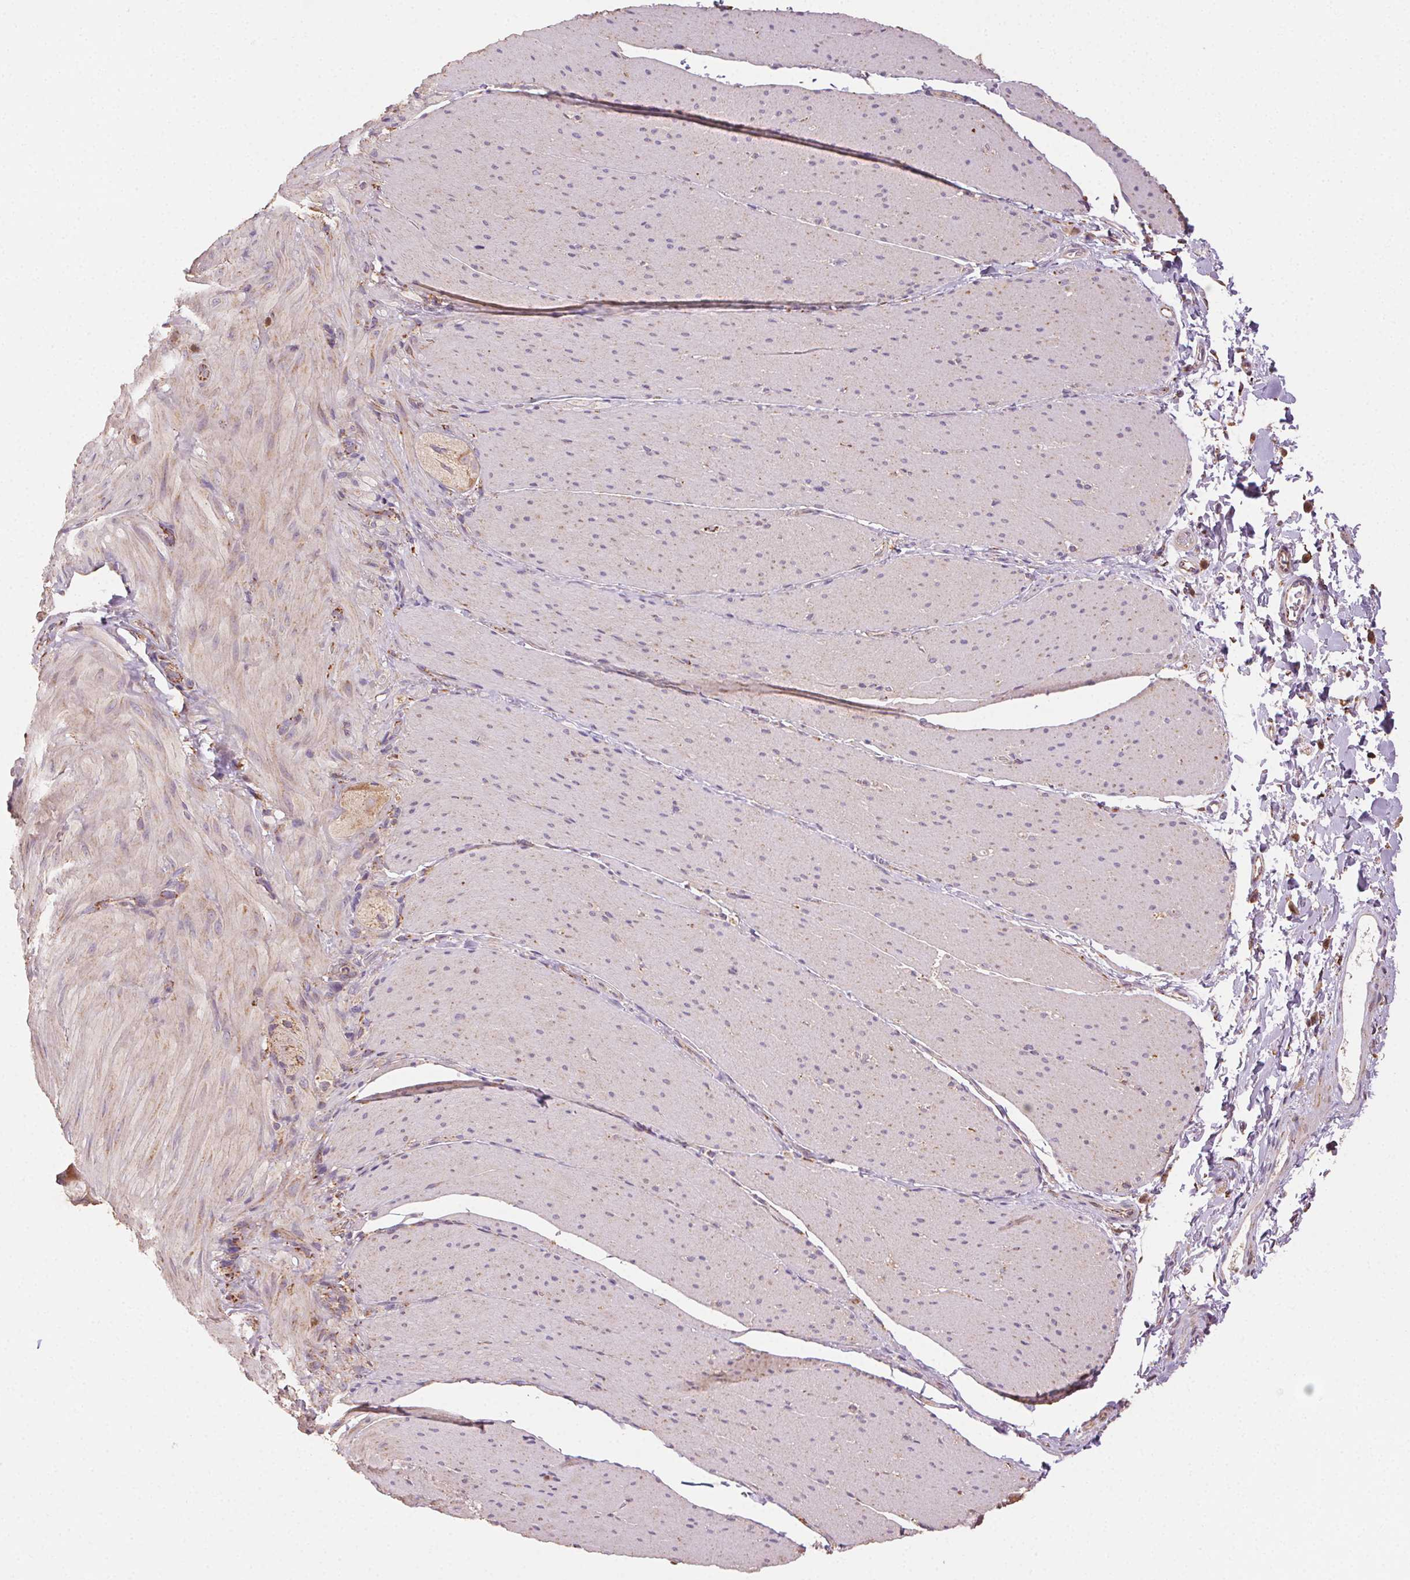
{"staining": {"intensity": "weak", "quantity": "25%-75%", "location": "cytoplasmic/membranous"}, "tissue": "smooth muscle", "cell_type": "Smooth muscle cells", "image_type": "normal", "snomed": [{"axis": "morphology", "description": "Normal tissue, NOS"}, {"axis": "topography", "description": "Smooth muscle"}, {"axis": "topography", "description": "Colon"}], "caption": "Immunohistochemistry (IHC) of benign human smooth muscle displays low levels of weak cytoplasmic/membranous staining in approximately 25%-75% of smooth muscle cells.", "gene": "FNBP1L", "patient": {"sex": "male", "age": 73}}